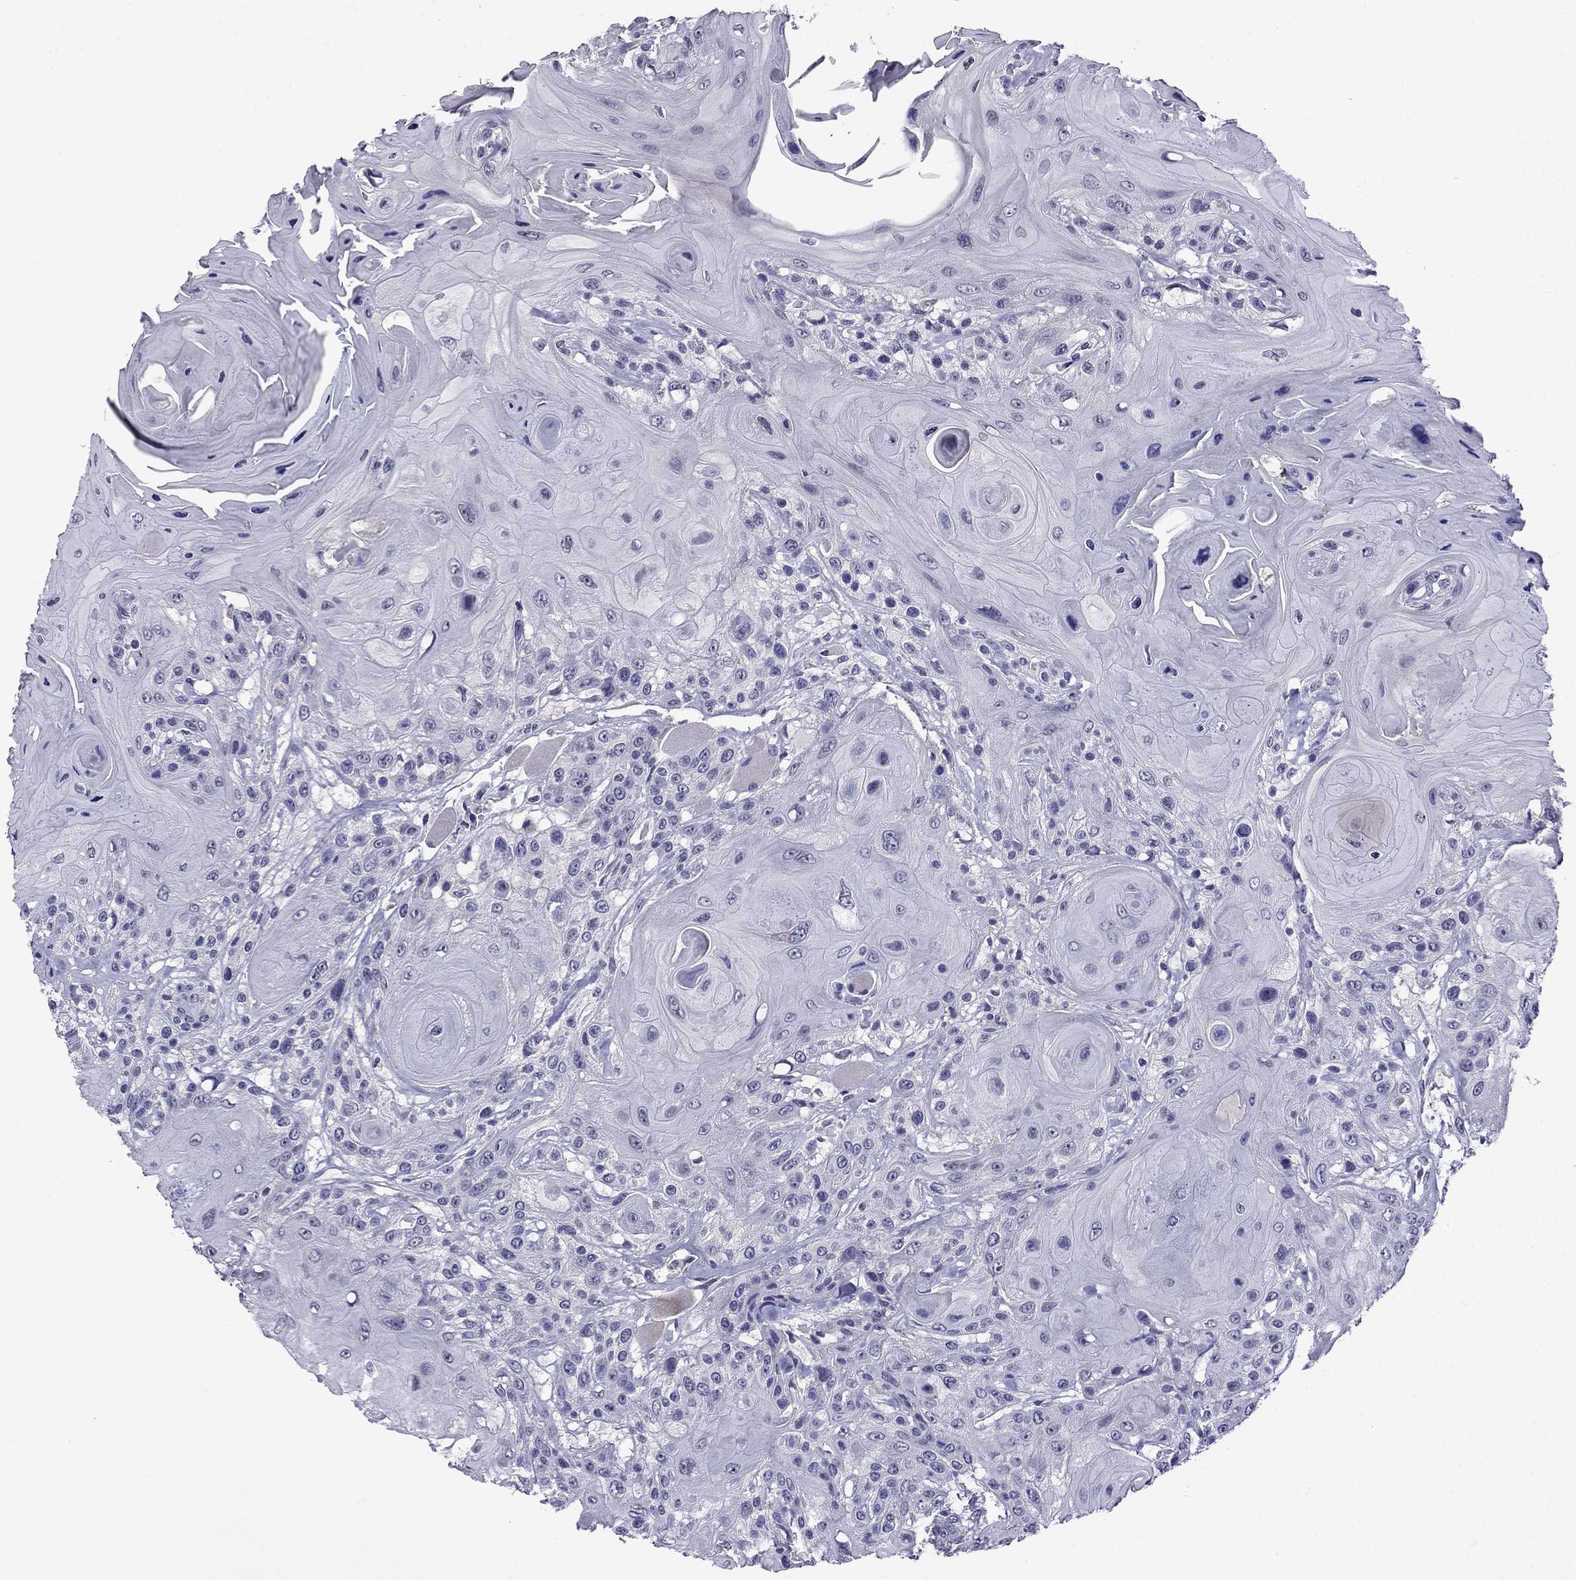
{"staining": {"intensity": "negative", "quantity": "none", "location": "none"}, "tissue": "head and neck cancer", "cell_type": "Tumor cells", "image_type": "cancer", "snomed": [{"axis": "morphology", "description": "Squamous cell carcinoma, NOS"}, {"axis": "topography", "description": "Head-Neck"}], "caption": "An image of human head and neck cancer is negative for staining in tumor cells. (DAB (3,3'-diaminobenzidine) immunohistochemistry (IHC) visualized using brightfield microscopy, high magnification).", "gene": "SPTBN4", "patient": {"sex": "female", "age": 59}}